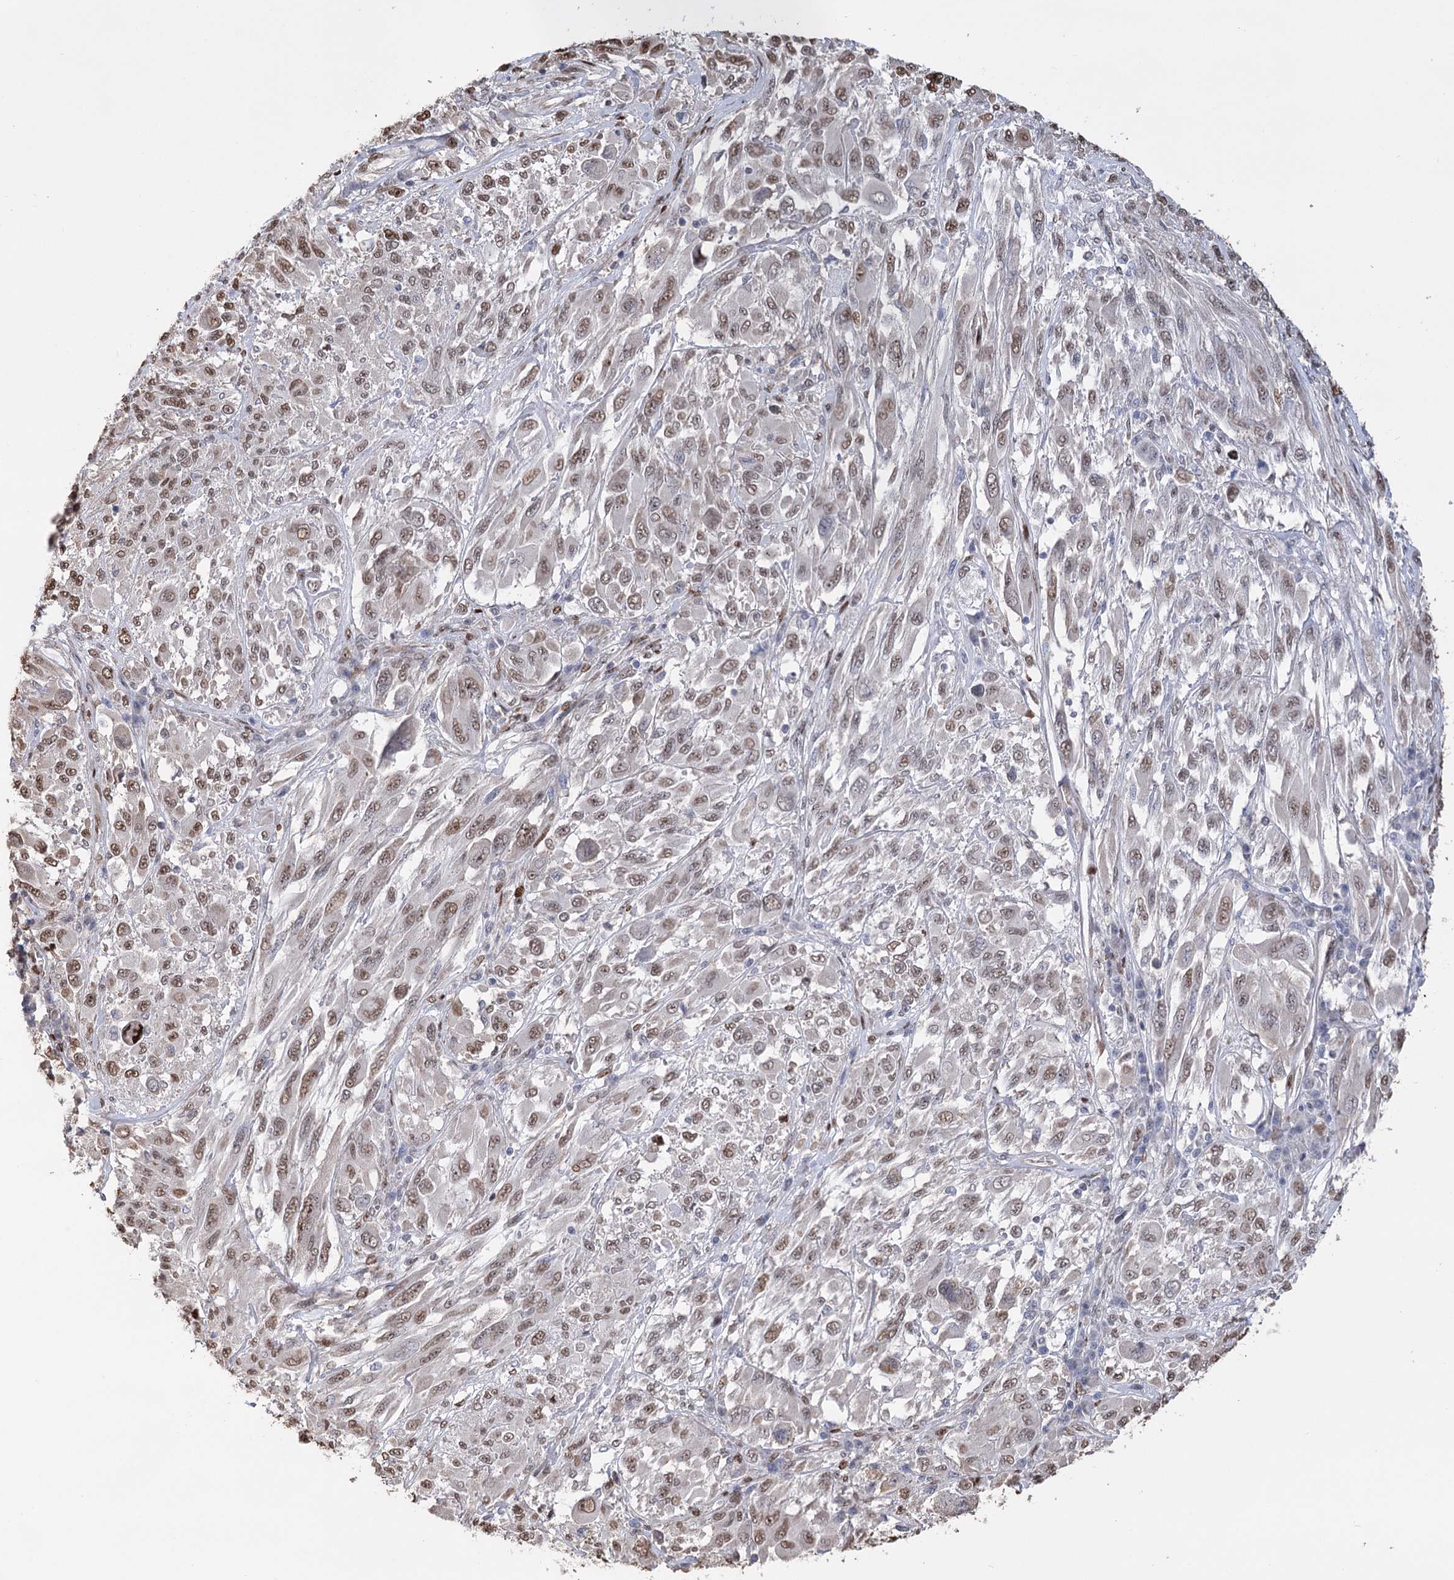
{"staining": {"intensity": "moderate", "quantity": ">75%", "location": "nuclear"}, "tissue": "melanoma", "cell_type": "Tumor cells", "image_type": "cancer", "snomed": [{"axis": "morphology", "description": "Malignant melanoma, NOS"}, {"axis": "topography", "description": "Skin"}], "caption": "A high-resolution micrograph shows IHC staining of malignant melanoma, which displays moderate nuclear staining in approximately >75% of tumor cells.", "gene": "NFU1", "patient": {"sex": "female", "age": 91}}